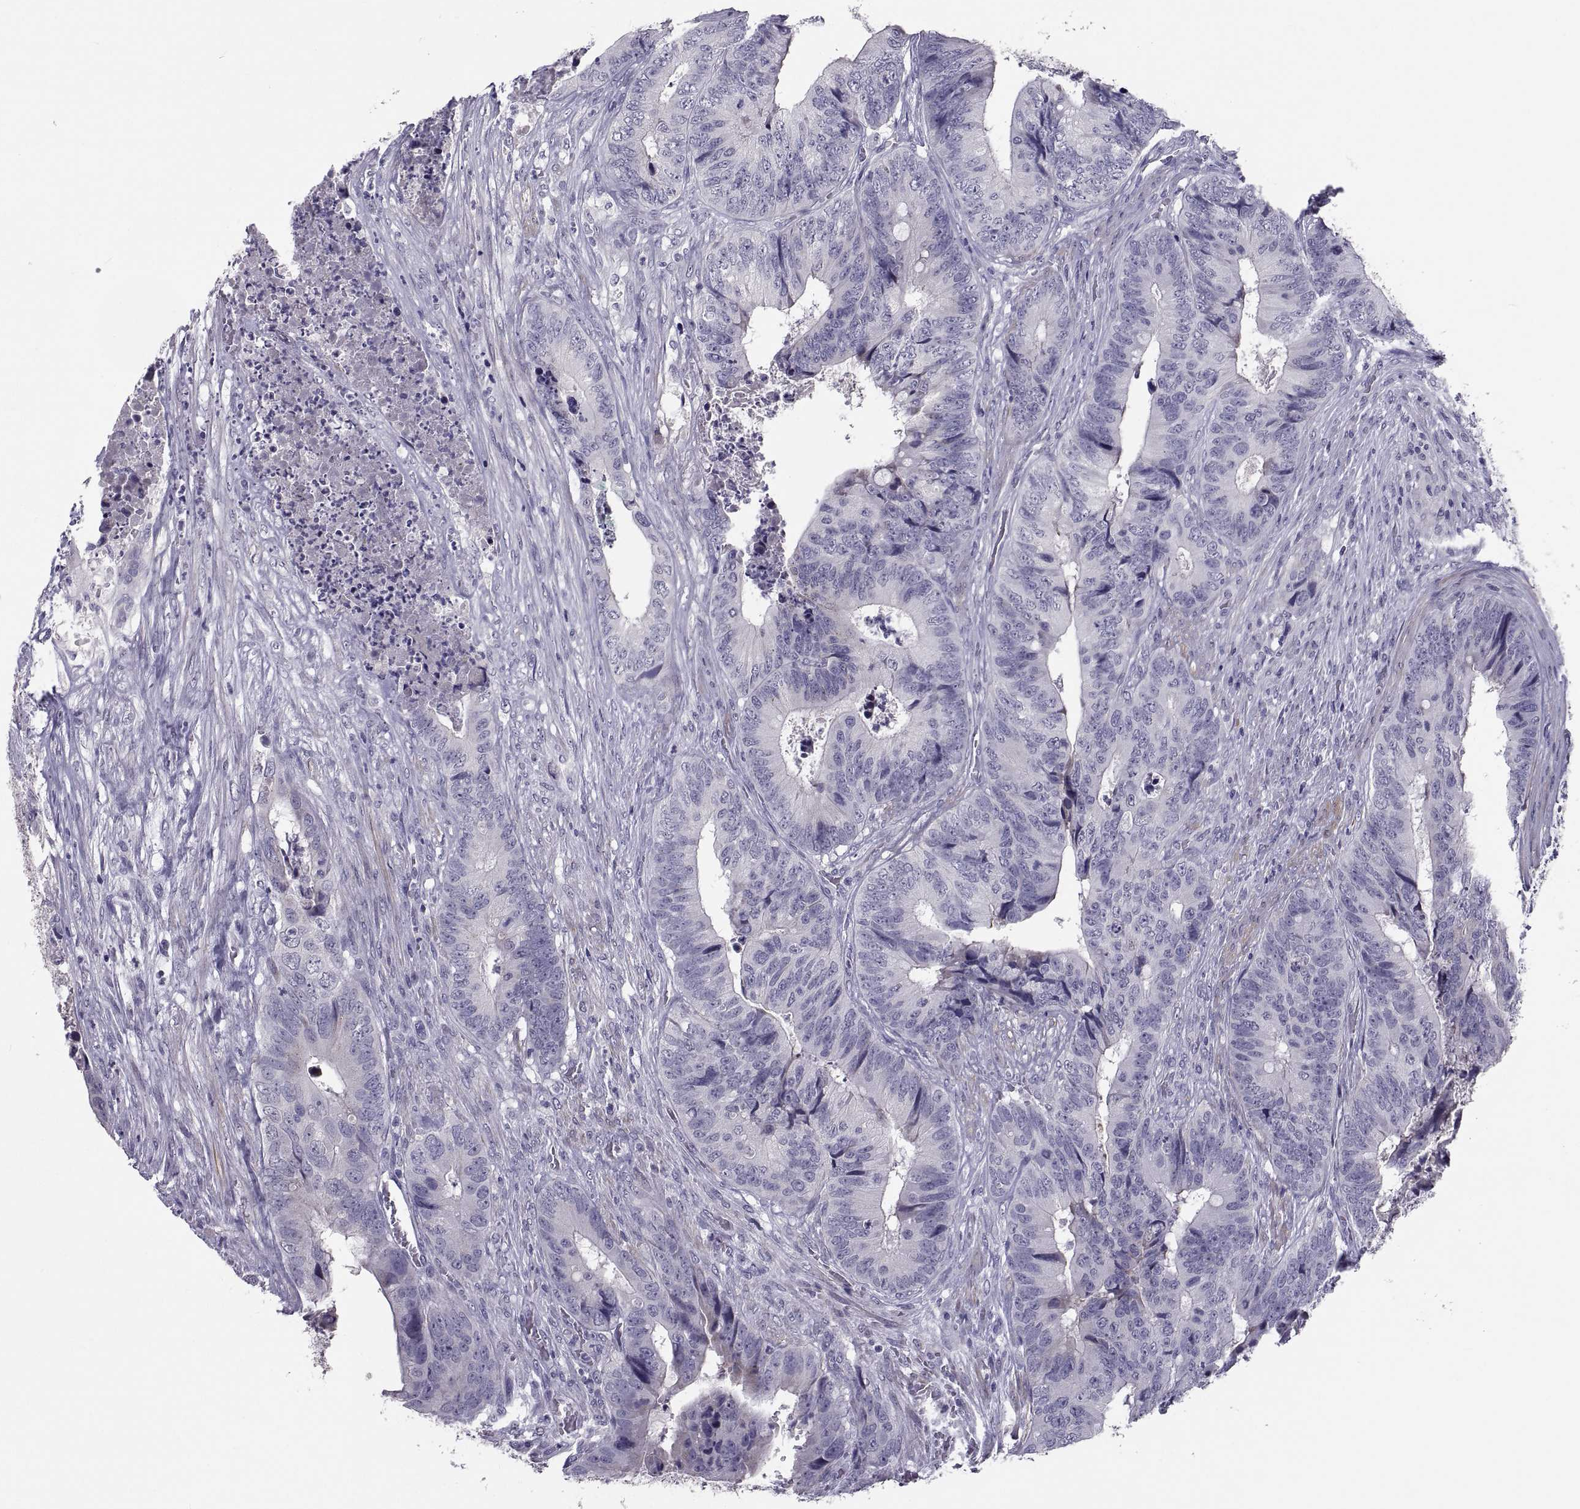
{"staining": {"intensity": "negative", "quantity": "none", "location": "none"}, "tissue": "colorectal cancer", "cell_type": "Tumor cells", "image_type": "cancer", "snomed": [{"axis": "morphology", "description": "Adenocarcinoma, NOS"}, {"axis": "topography", "description": "Colon"}], "caption": "The photomicrograph displays no staining of tumor cells in adenocarcinoma (colorectal).", "gene": "IGSF1", "patient": {"sex": "male", "age": 84}}